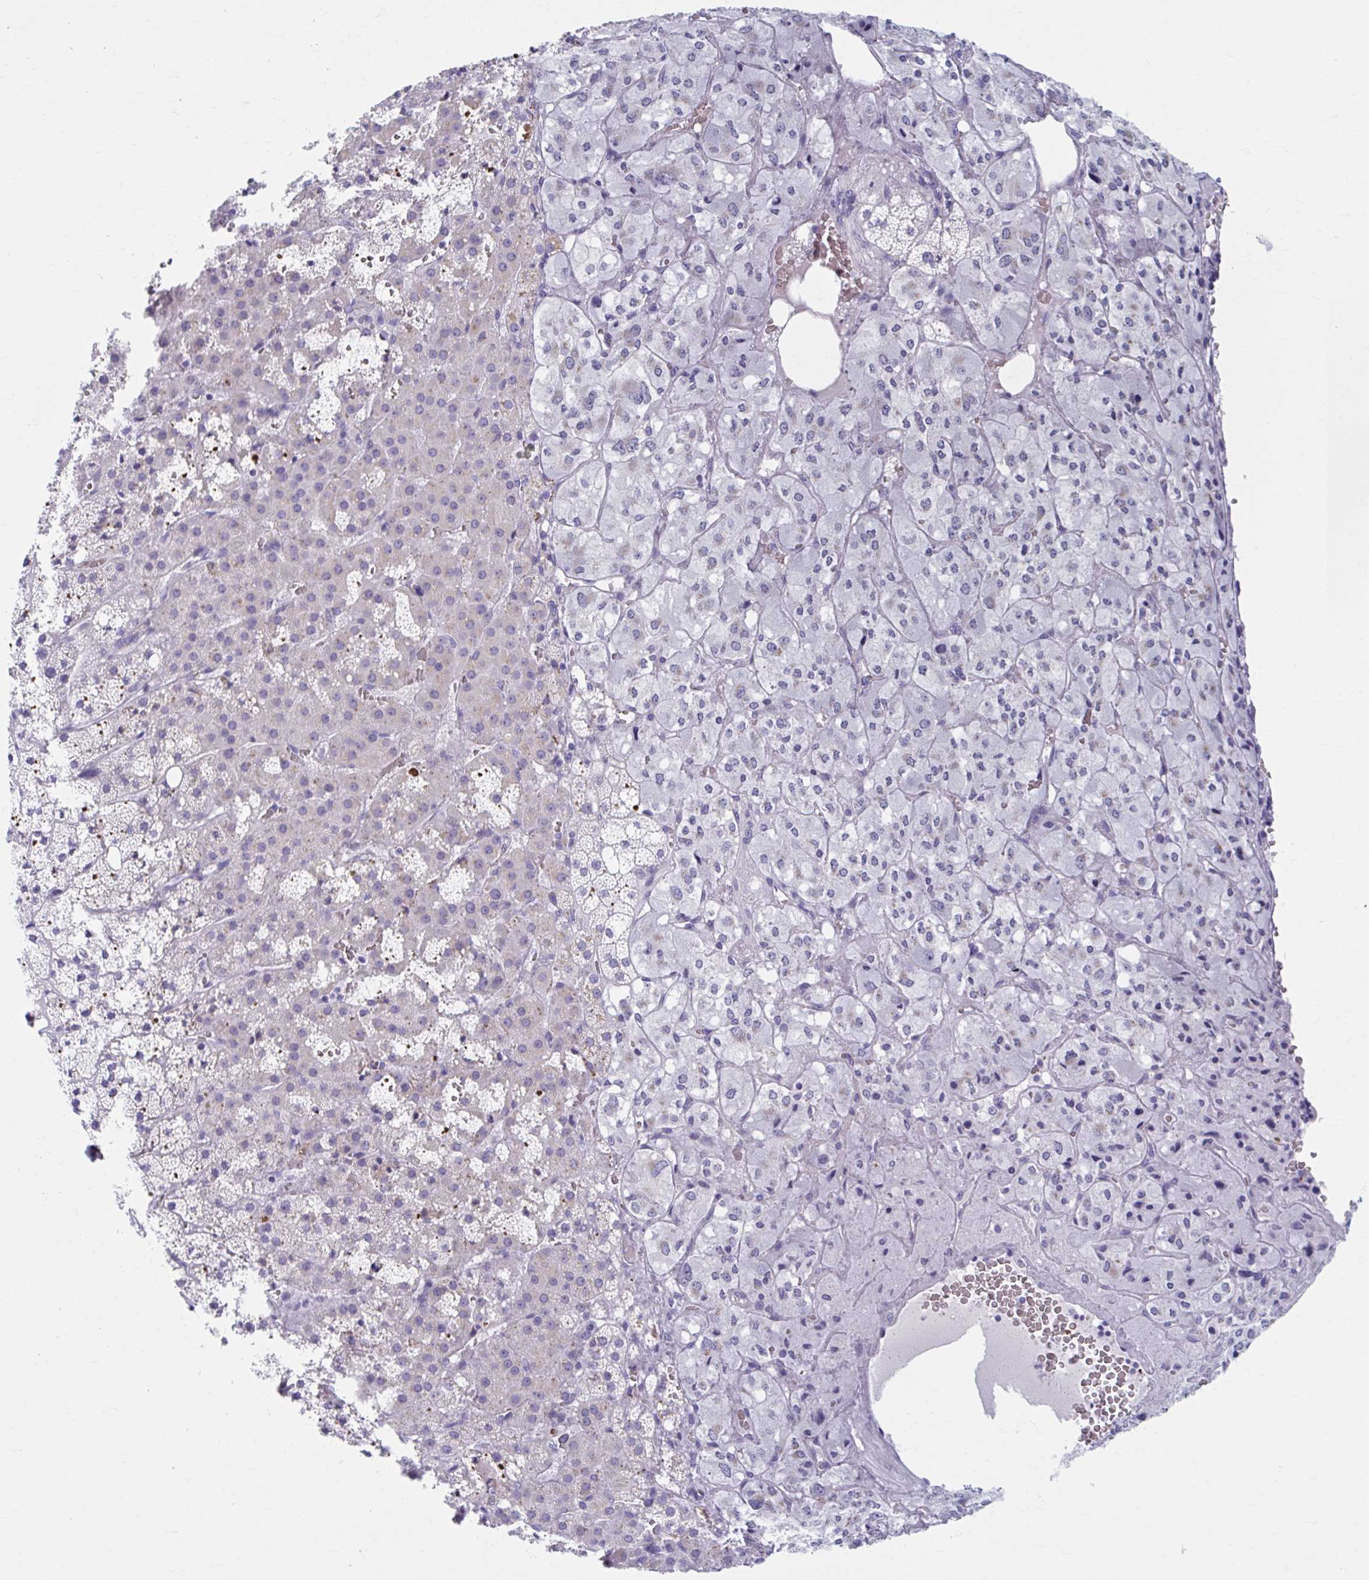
{"staining": {"intensity": "moderate", "quantity": "<25%", "location": "cytoplasmic/membranous"}, "tissue": "adrenal gland", "cell_type": "Glandular cells", "image_type": "normal", "snomed": [{"axis": "morphology", "description": "Normal tissue, NOS"}, {"axis": "topography", "description": "Adrenal gland"}], "caption": "DAB immunohistochemical staining of unremarkable human adrenal gland demonstrates moderate cytoplasmic/membranous protein expression in about <25% of glandular cells.", "gene": "KCNE2", "patient": {"sex": "male", "age": 53}}